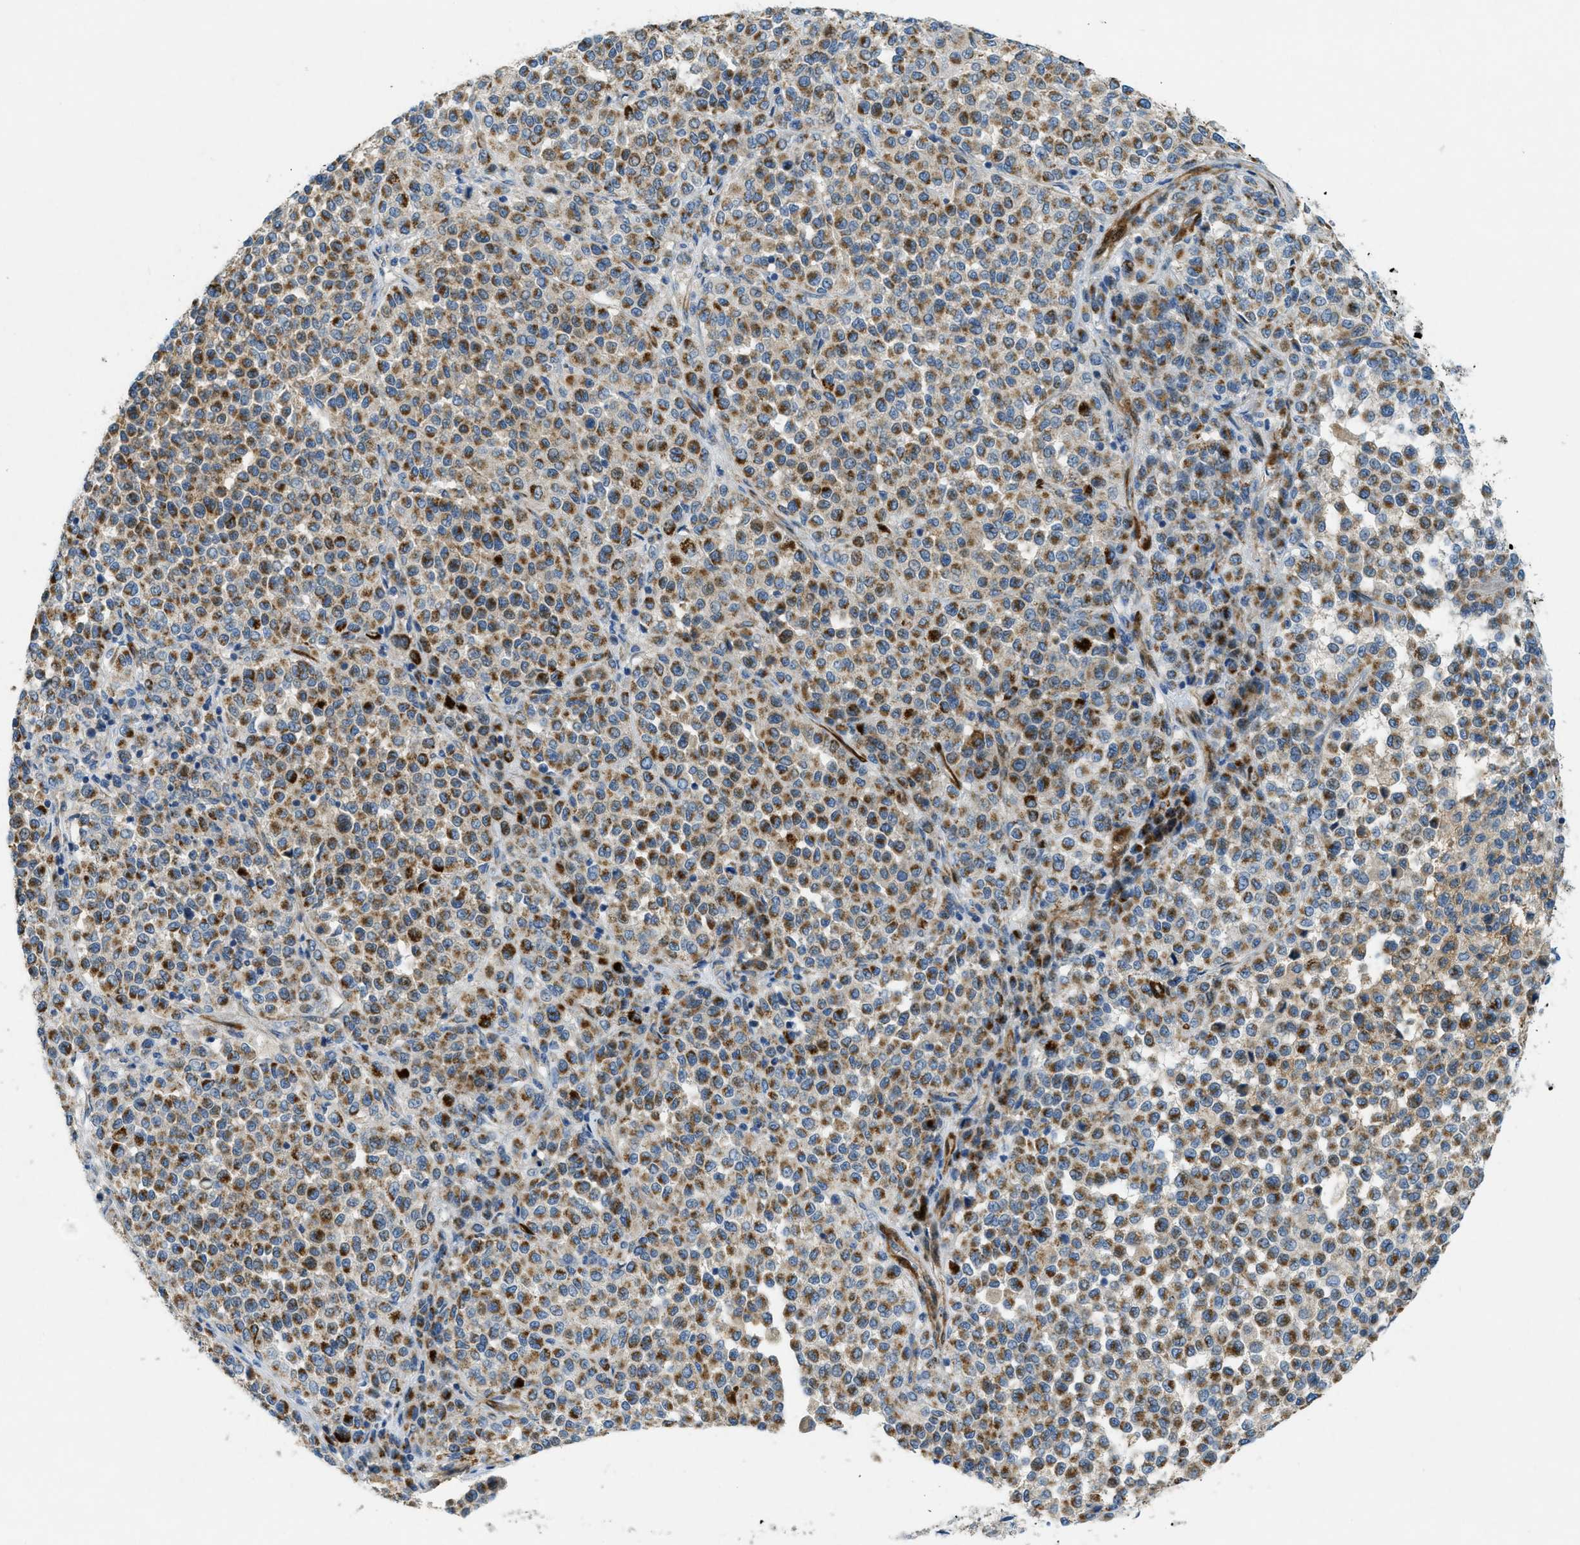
{"staining": {"intensity": "moderate", "quantity": ">75%", "location": "cytoplasmic/membranous"}, "tissue": "melanoma", "cell_type": "Tumor cells", "image_type": "cancer", "snomed": [{"axis": "morphology", "description": "Malignant melanoma, Metastatic site"}, {"axis": "topography", "description": "Pancreas"}], "caption": "Immunohistochemistry (IHC) staining of malignant melanoma (metastatic site), which displays medium levels of moderate cytoplasmic/membranous staining in about >75% of tumor cells indicating moderate cytoplasmic/membranous protein expression. The staining was performed using DAB (brown) for protein detection and nuclei were counterstained in hematoxylin (blue).", "gene": "CYGB", "patient": {"sex": "female", "age": 30}}